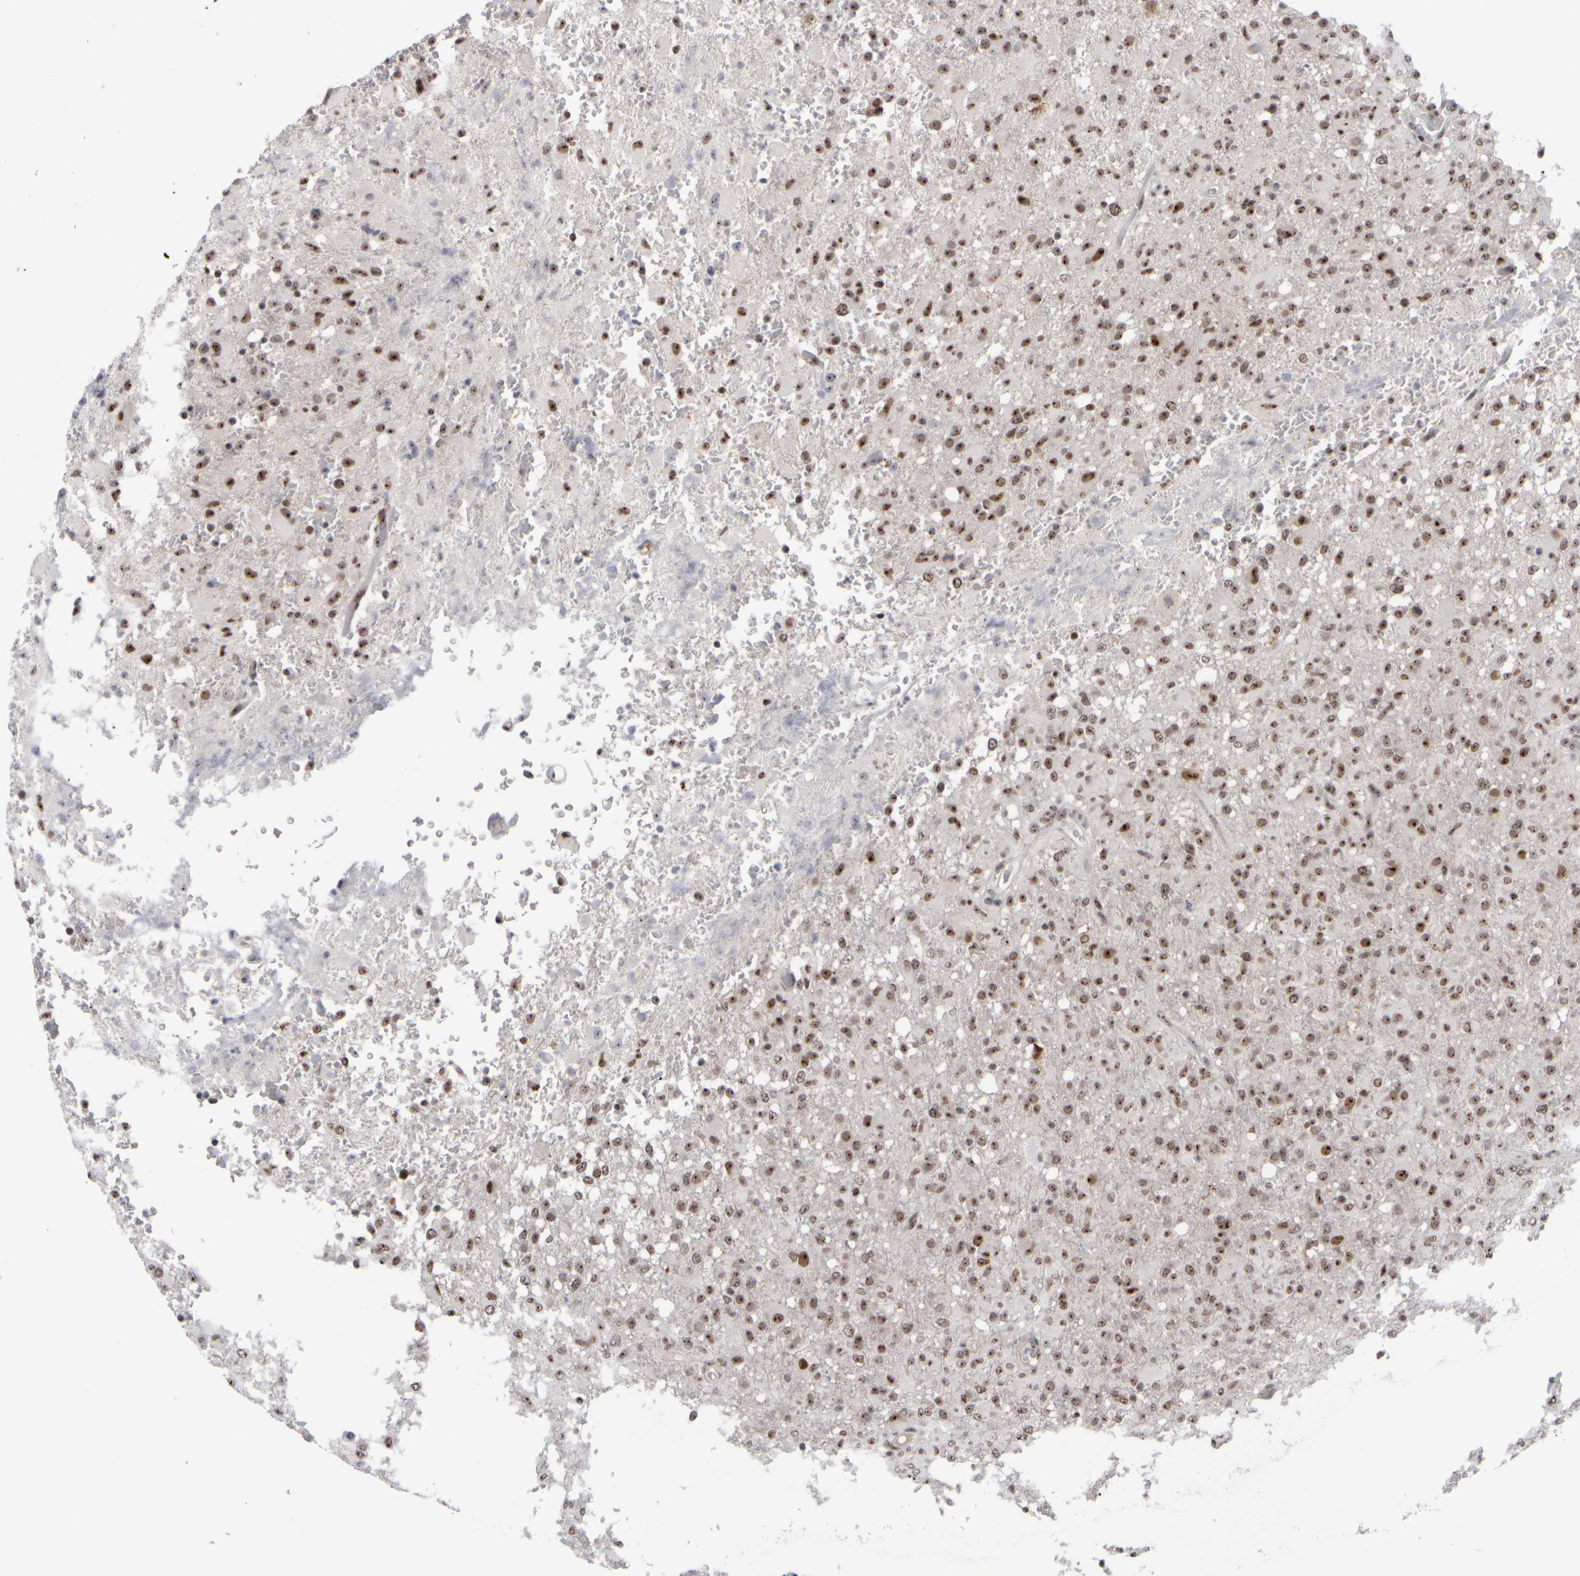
{"staining": {"intensity": "moderate", "quantity": ">75%", "location": "nuclear"}, "tissue": "glioma", "cell_type": "Tumor cells", "image_type": "cancer", "snomed": [{"axis": "morphology", "description": "Glioma, malignant, High grade"}, {"axis": "topography", "description": "Brain"}], "caption": "Moderate nuclear expression is appreciated in approximately >75% of tumor cells in malignant high-grade glioma.", "gene": "SURF6", "patient": {"sex": "female", "age": 57}}